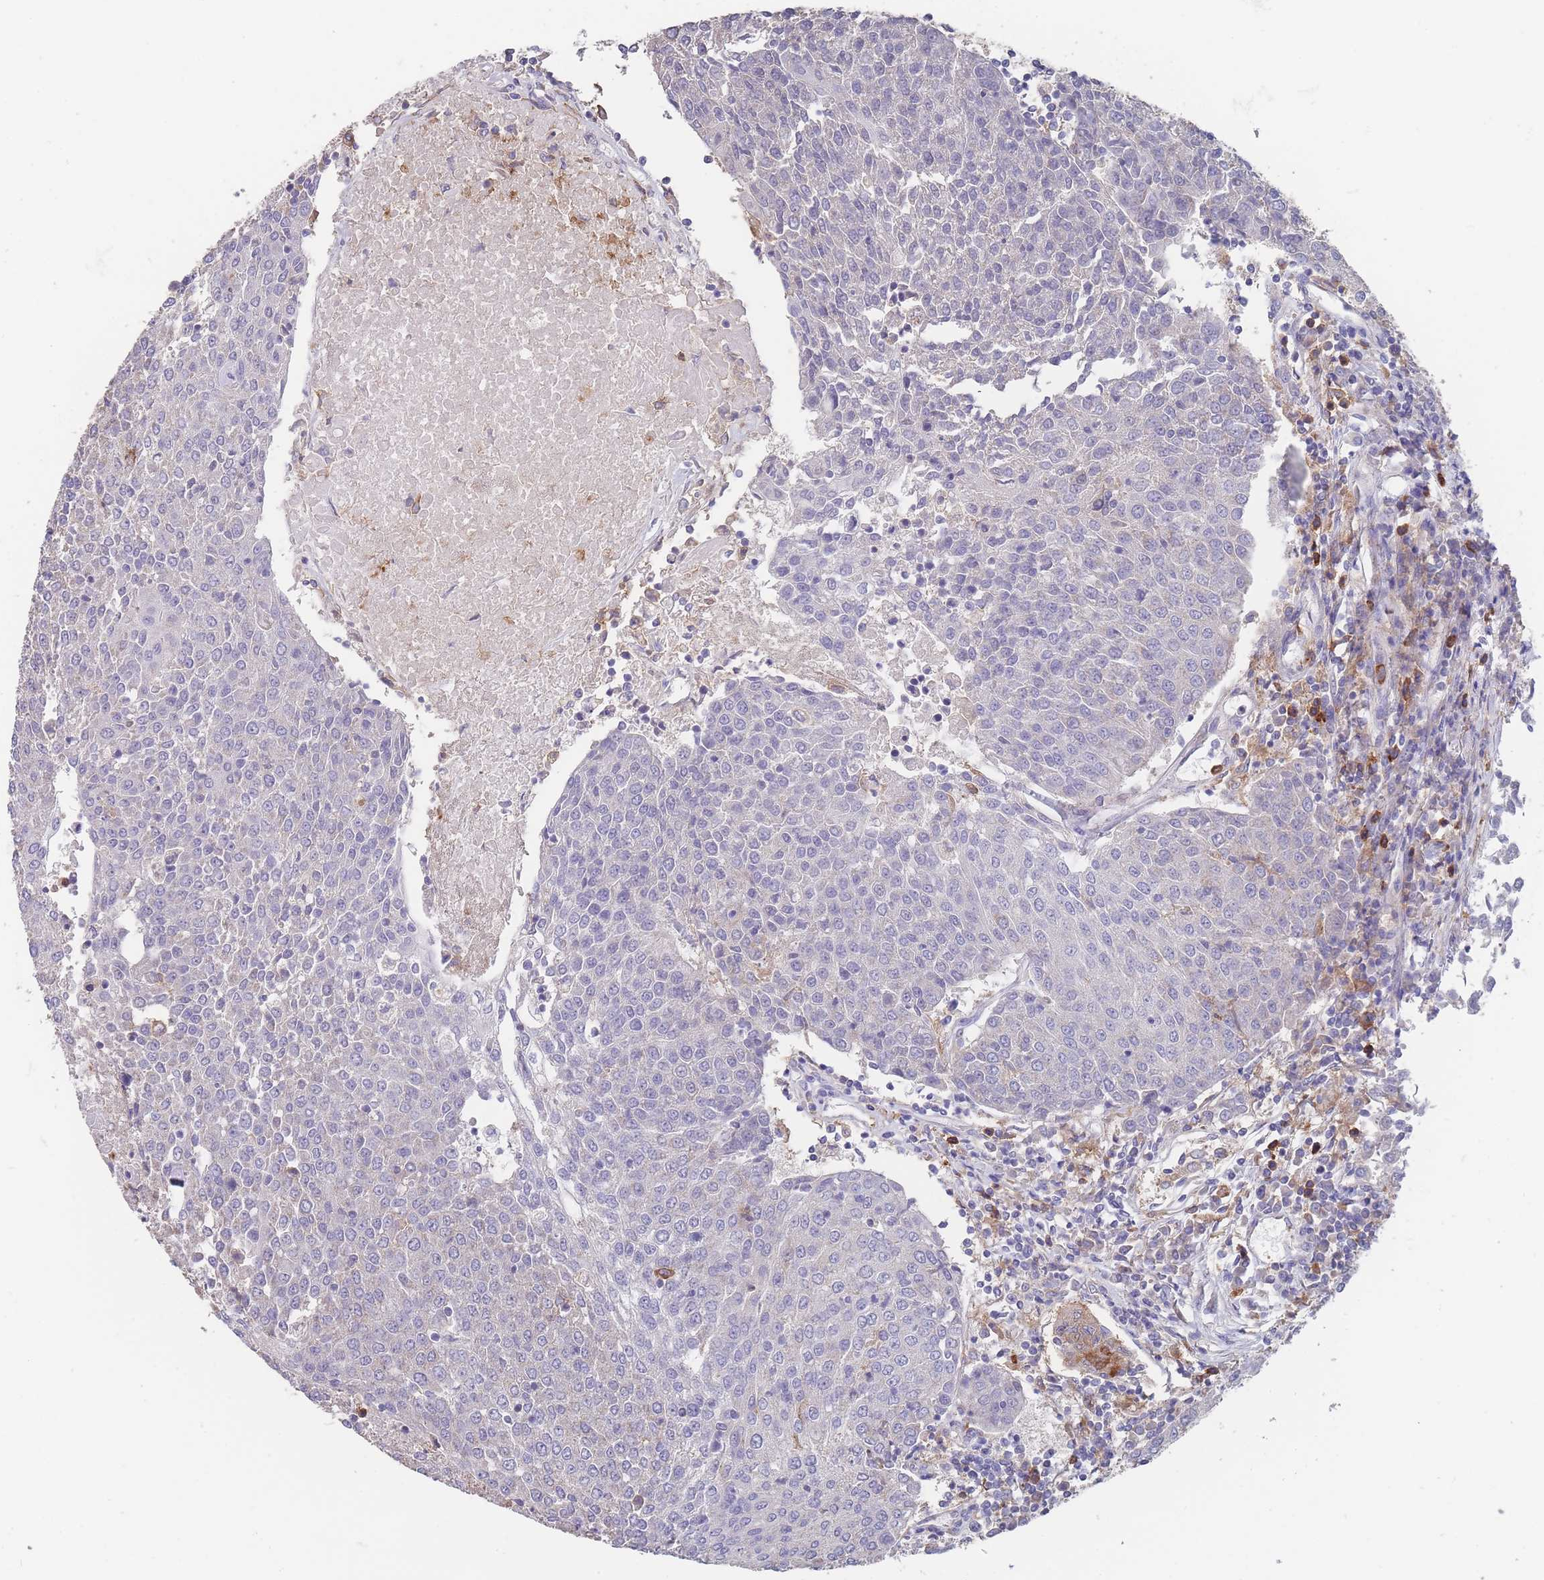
{"staining": {"intensity": "negative", "quantity": "none", "location": "none"}, "tissue": "urothelial cancer", "cell_type": "Tumor cells", "image_type": "cancer", "snomed": [{"axis": "morphology", "description": "Urothelial carcinoma, High grade"}, {"axis": "topography", "description": "Urinary bladder"}], "caption": "An immunohistochemistry (IHC) histopathology image of urothelial cancer is shown. There is no staining in tumor cells of urothelial cancer.", "gene": "CLEC12A", "patient": {"sex": "female", "age": 85}}